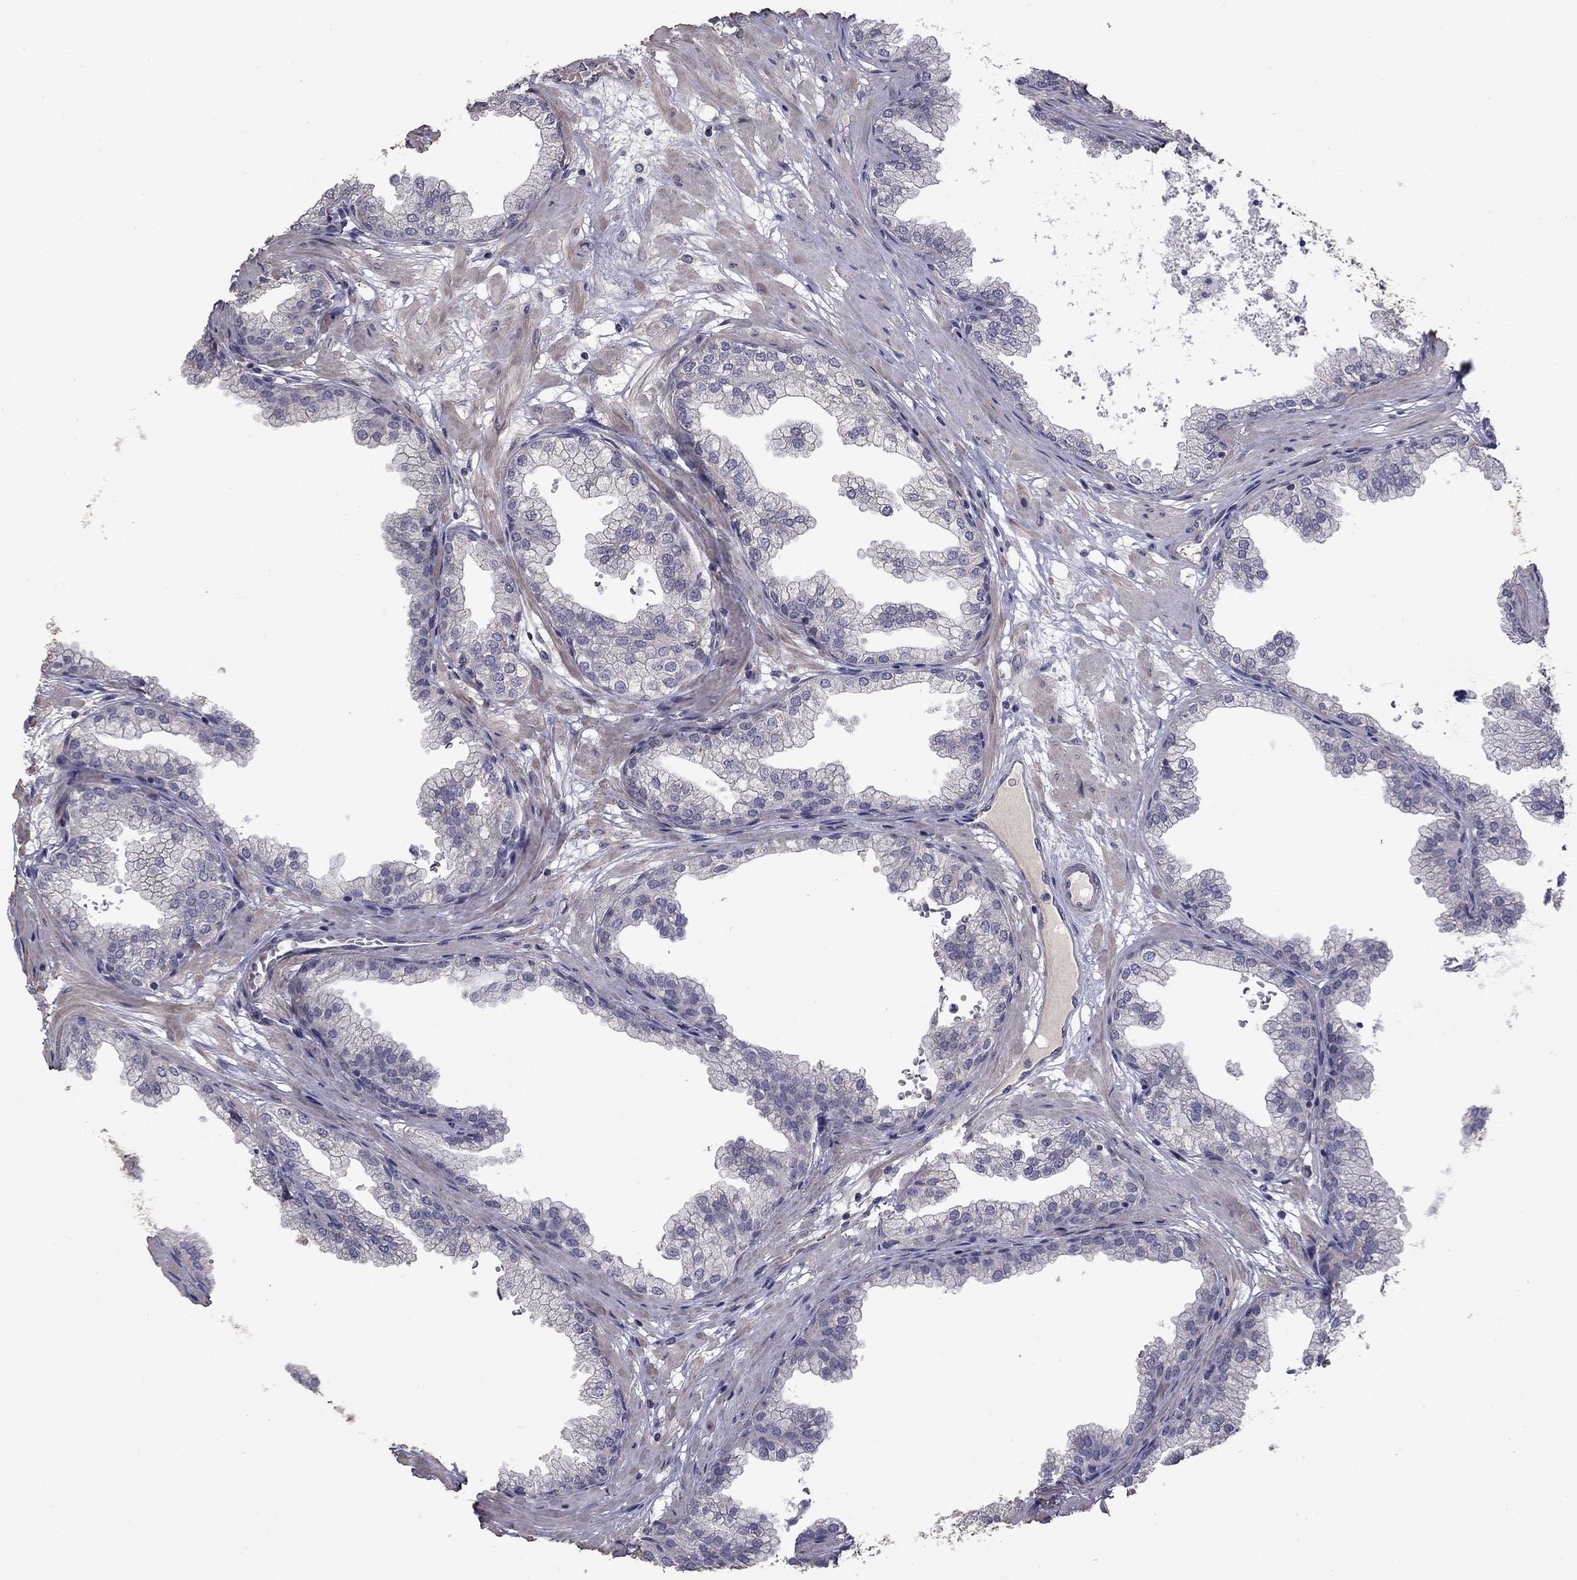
{"staining": {"intensity": "negative", "quantity": "none", "location": "none"}, "tissue": "prostate", "cell_type": "Glandular cells", "image_type": "normal", "snomed": [{"axis": "morphology", "description": "Normal tissue, NOS"}, {"axis": "topography", "description": "Prostate"}], "caption": "This is an IHC histopathology image of unremarkable human prostate. There is no expression in glandular cells.", "gene": "SLC39A14", "patient": {"sex": "male", "age": 37}}